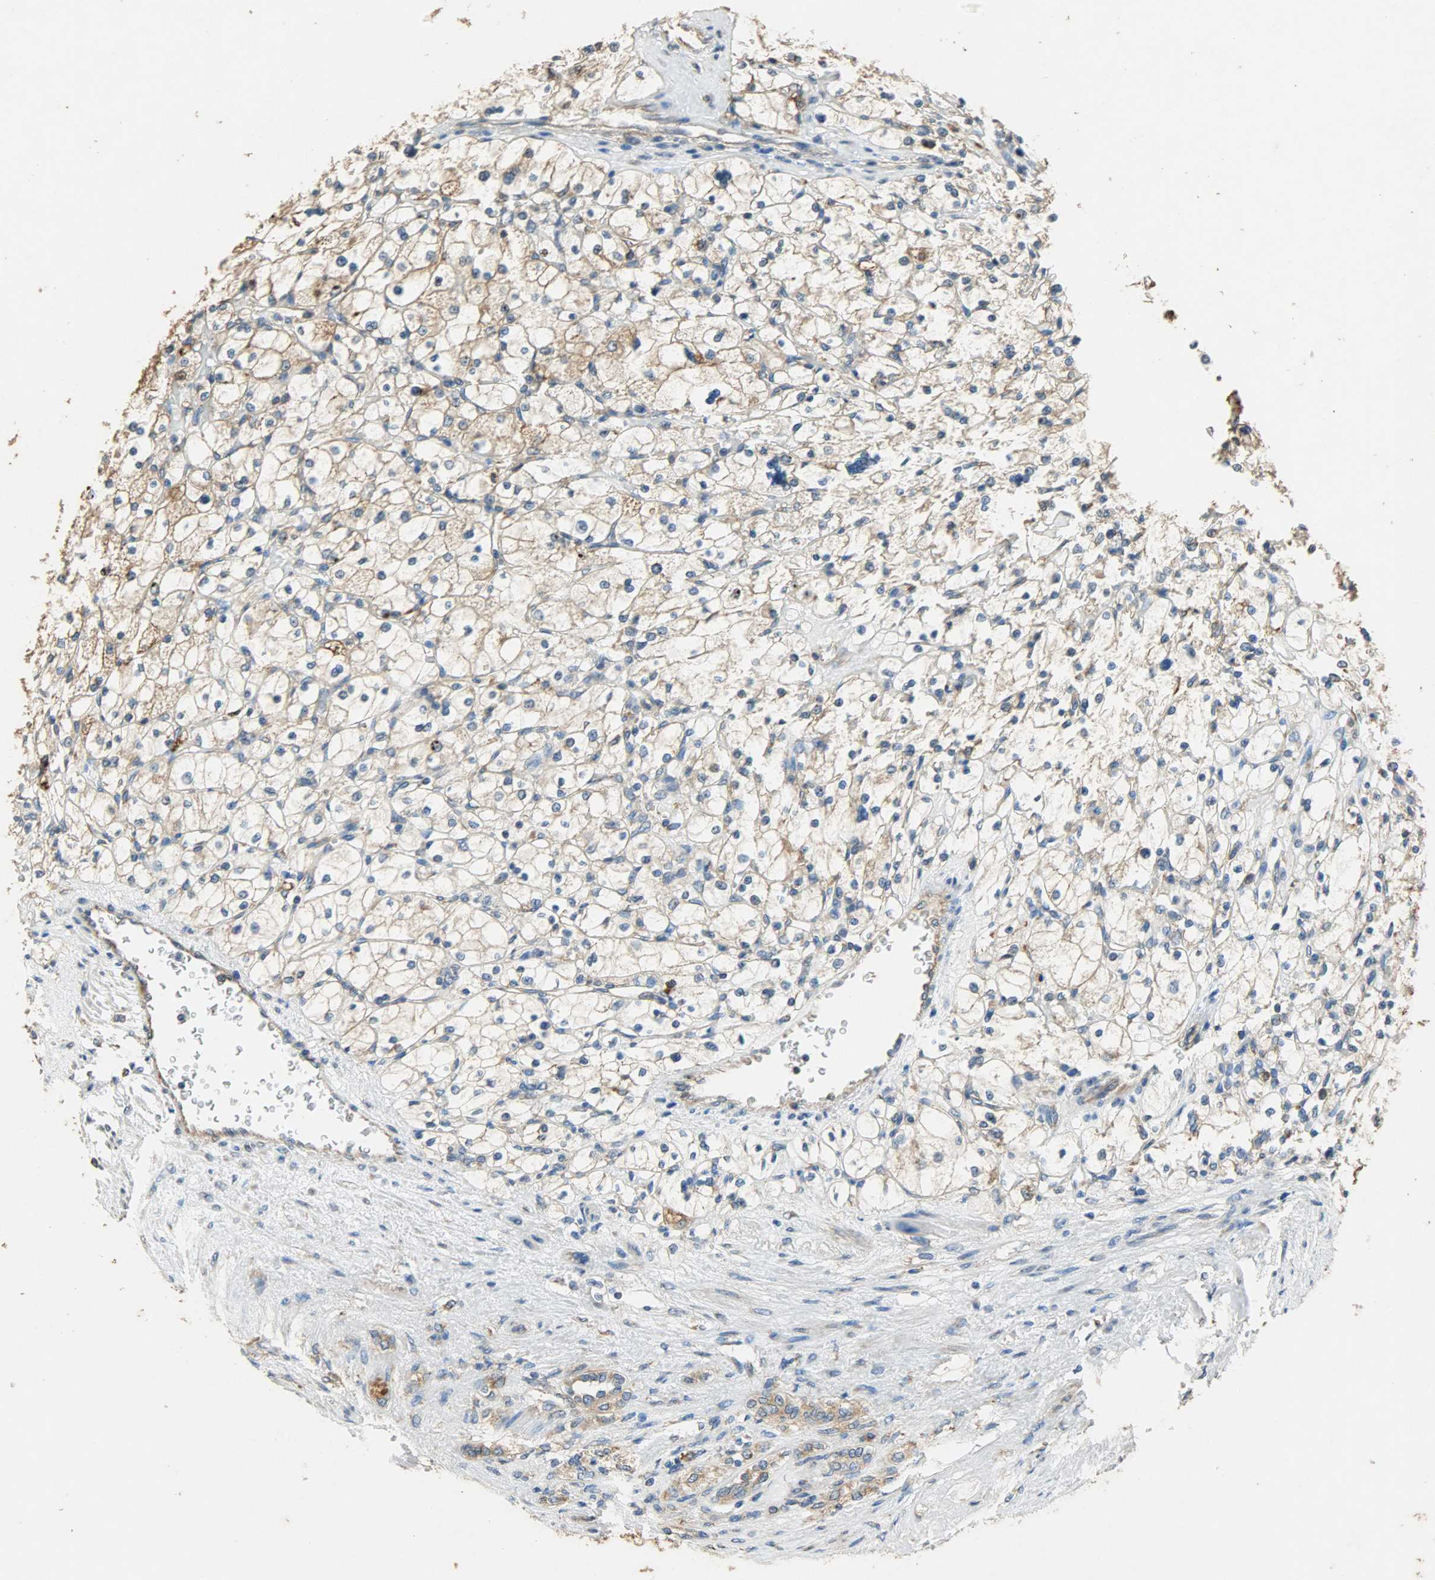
{"staining": {"intensity": "weak", "quantity": "25%-75%", "location": "cytoplasmic/membranous"}, "tissue": "renal cancer", "cell_type": "Tumor cells", "image_type": "cancer", "snomed": [{"axis": "morphology", "description": "Adenocarcinoma, NOS"}, {"axis": "topography", "description": "Kidney"}], "caption": "This is an image of immunohistochemistry staining of renal cancer, which shows weak positivity in the cytoplasmic/membranous of tumor cells.", "gene": "HSPA5", "patient": {"sex": "female", "age": 83}}